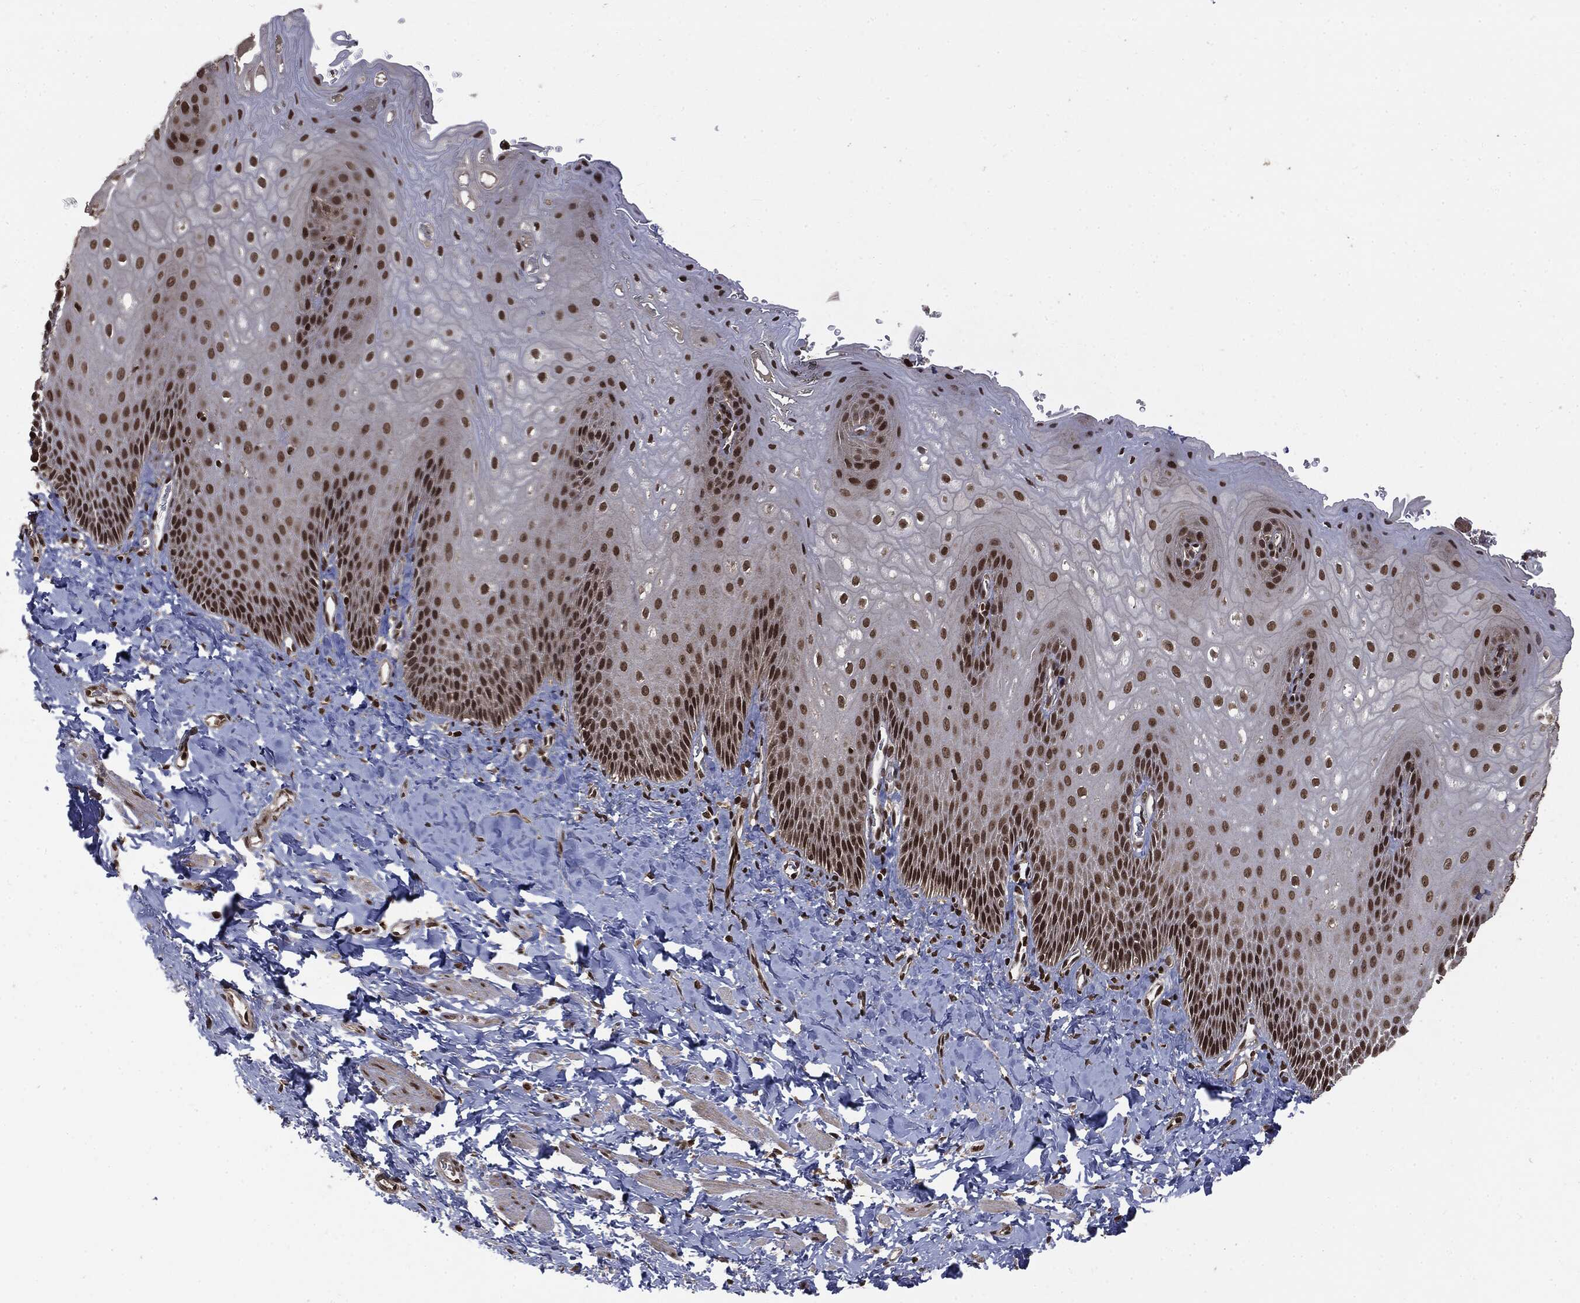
{"staining": {"intensity": "moderate", "quantity": "25%-75%", "location": "nuclear"}, "tissue": "esophagus", "cell_type": "Squamous epithelial cells", "image_type": "normal", "snomed": [{"axis": "morphology", "description": "Normal tissue, NOS"}, {"axis": "topography", "description": "Esophagus"}], "caption": "Approximately 25%-75% of squamous epithelial cells in benign human esophagus exhibit moderate nuclear protein positivity as visualized by brown immunohistochemical staining.", "gene": "CTDP1", "patient": {"sex": "male", "age": 64}}